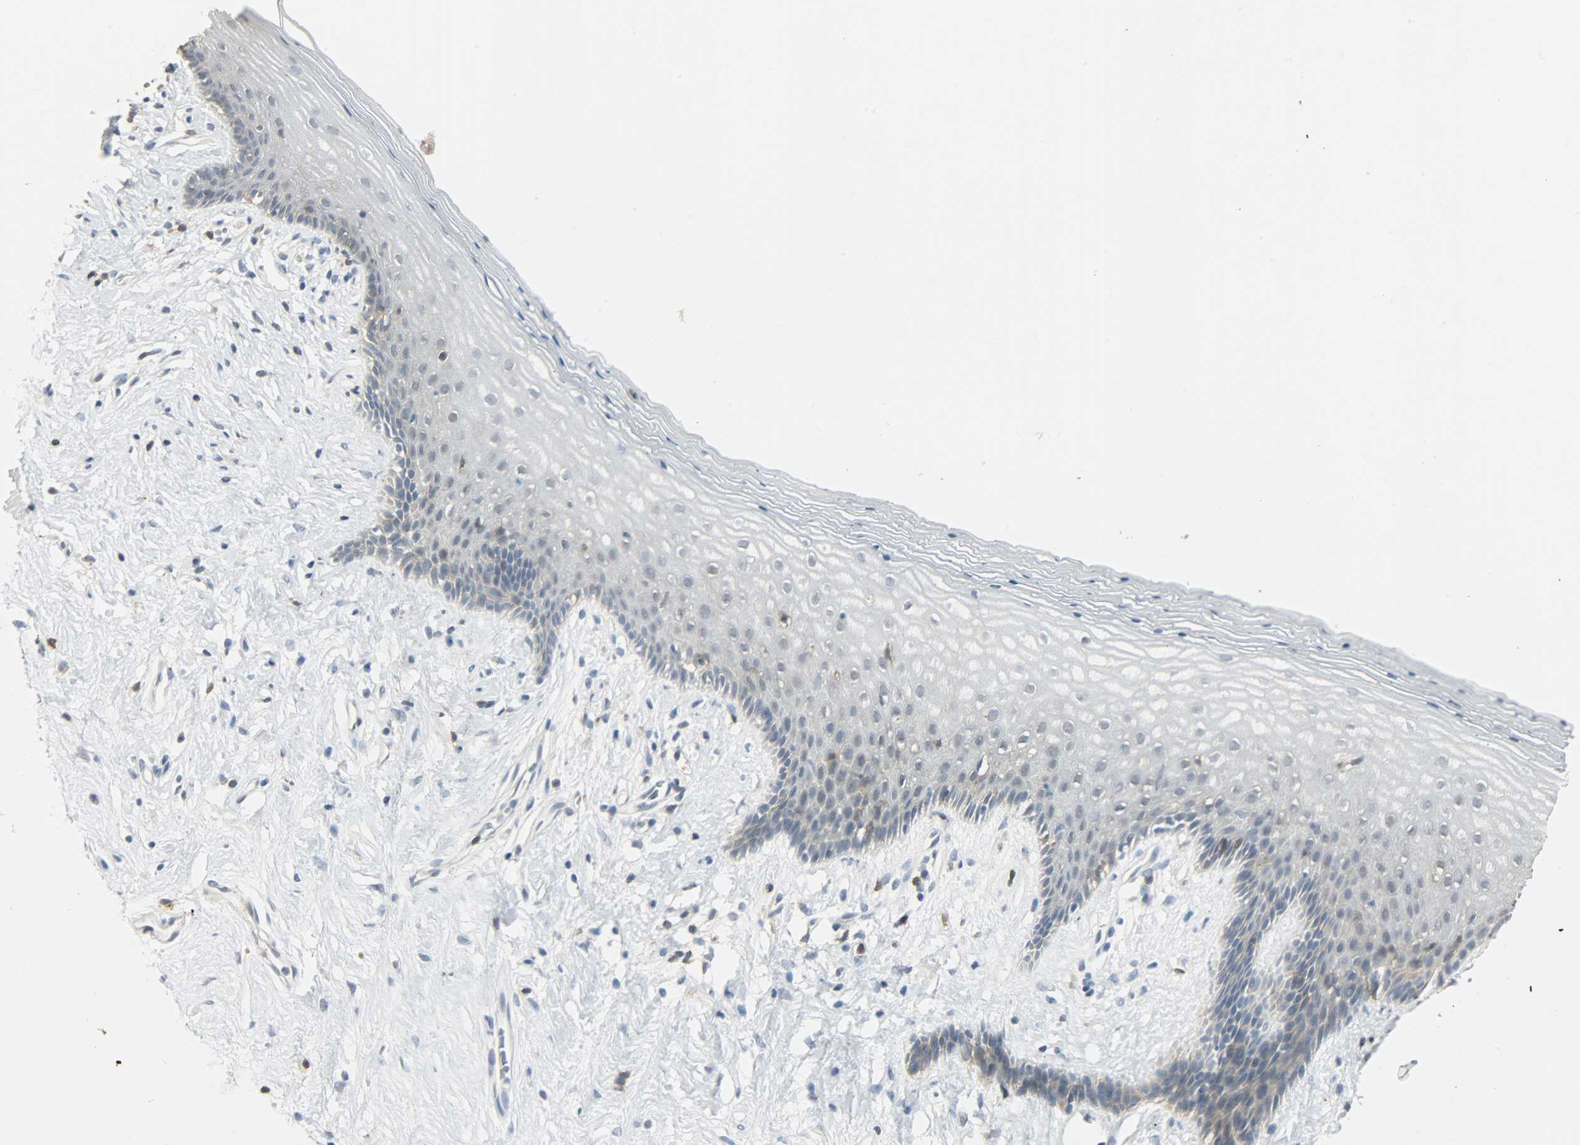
{"staining": {"intensity": "negative", "quantity": "none", "location": "none"}, "tissue": "vagina", "cell_type": "Squamous epithelial cells", "image_type": "normal", "snomed": [{"axis": "morphology", "description": "Normal tissue, NOS"}, {"axis": "topography", "description": "Vagina"}], "caption": "This micrograph is of normal vagina stained with immunohistochemistry (IHC) to label a protein in brown with the nuclei are counter-stained blue. There is no staining in squamous epithelial cells.", "gene": "CD4", "patient": {"sex": "female", "age": 44}}